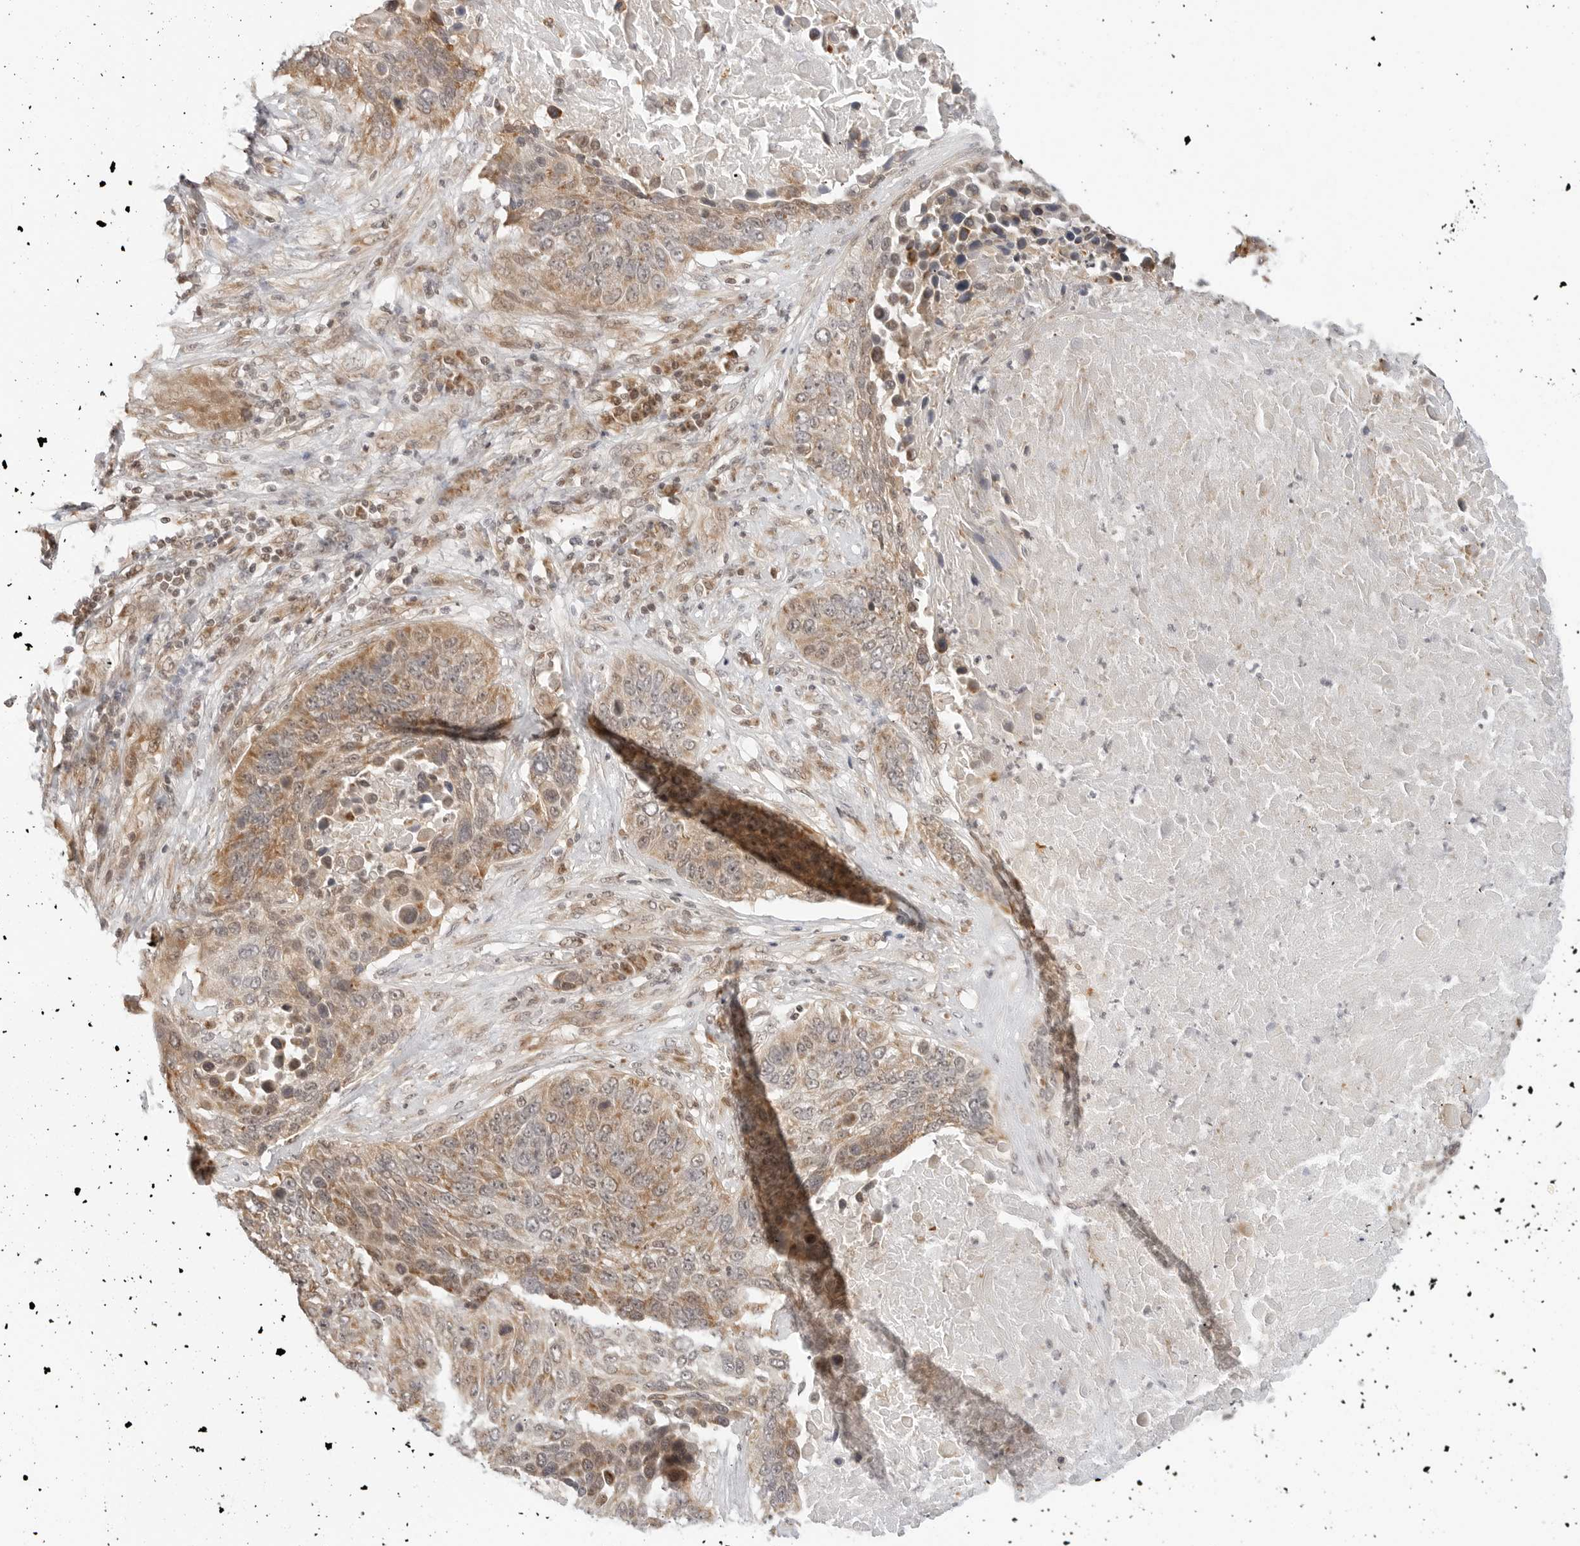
{"staining": {"intensity": "moderate", "quantity": ">75%", "location": "cytoplasmic/membranous"}, "tissue": "lung cancer", "cell_type": "Tumor cells", "image_type": "cancer", "snomed": [{"axis": "morphology", "description": "Squamous cell carcinoma, NOS"}, {"axis": "topography", "description": "Lung"}], "caption": "Immunohistochemistry image of lung cancer (squamous cell carcinoma) stained for a protein (brown), which demonstrates medium levels of moderate cytoplasmic/membranous expression in about >75% of tumor cells.", "gene": "POLR3GL", "patient": {"sex": "male", "age": 66}}